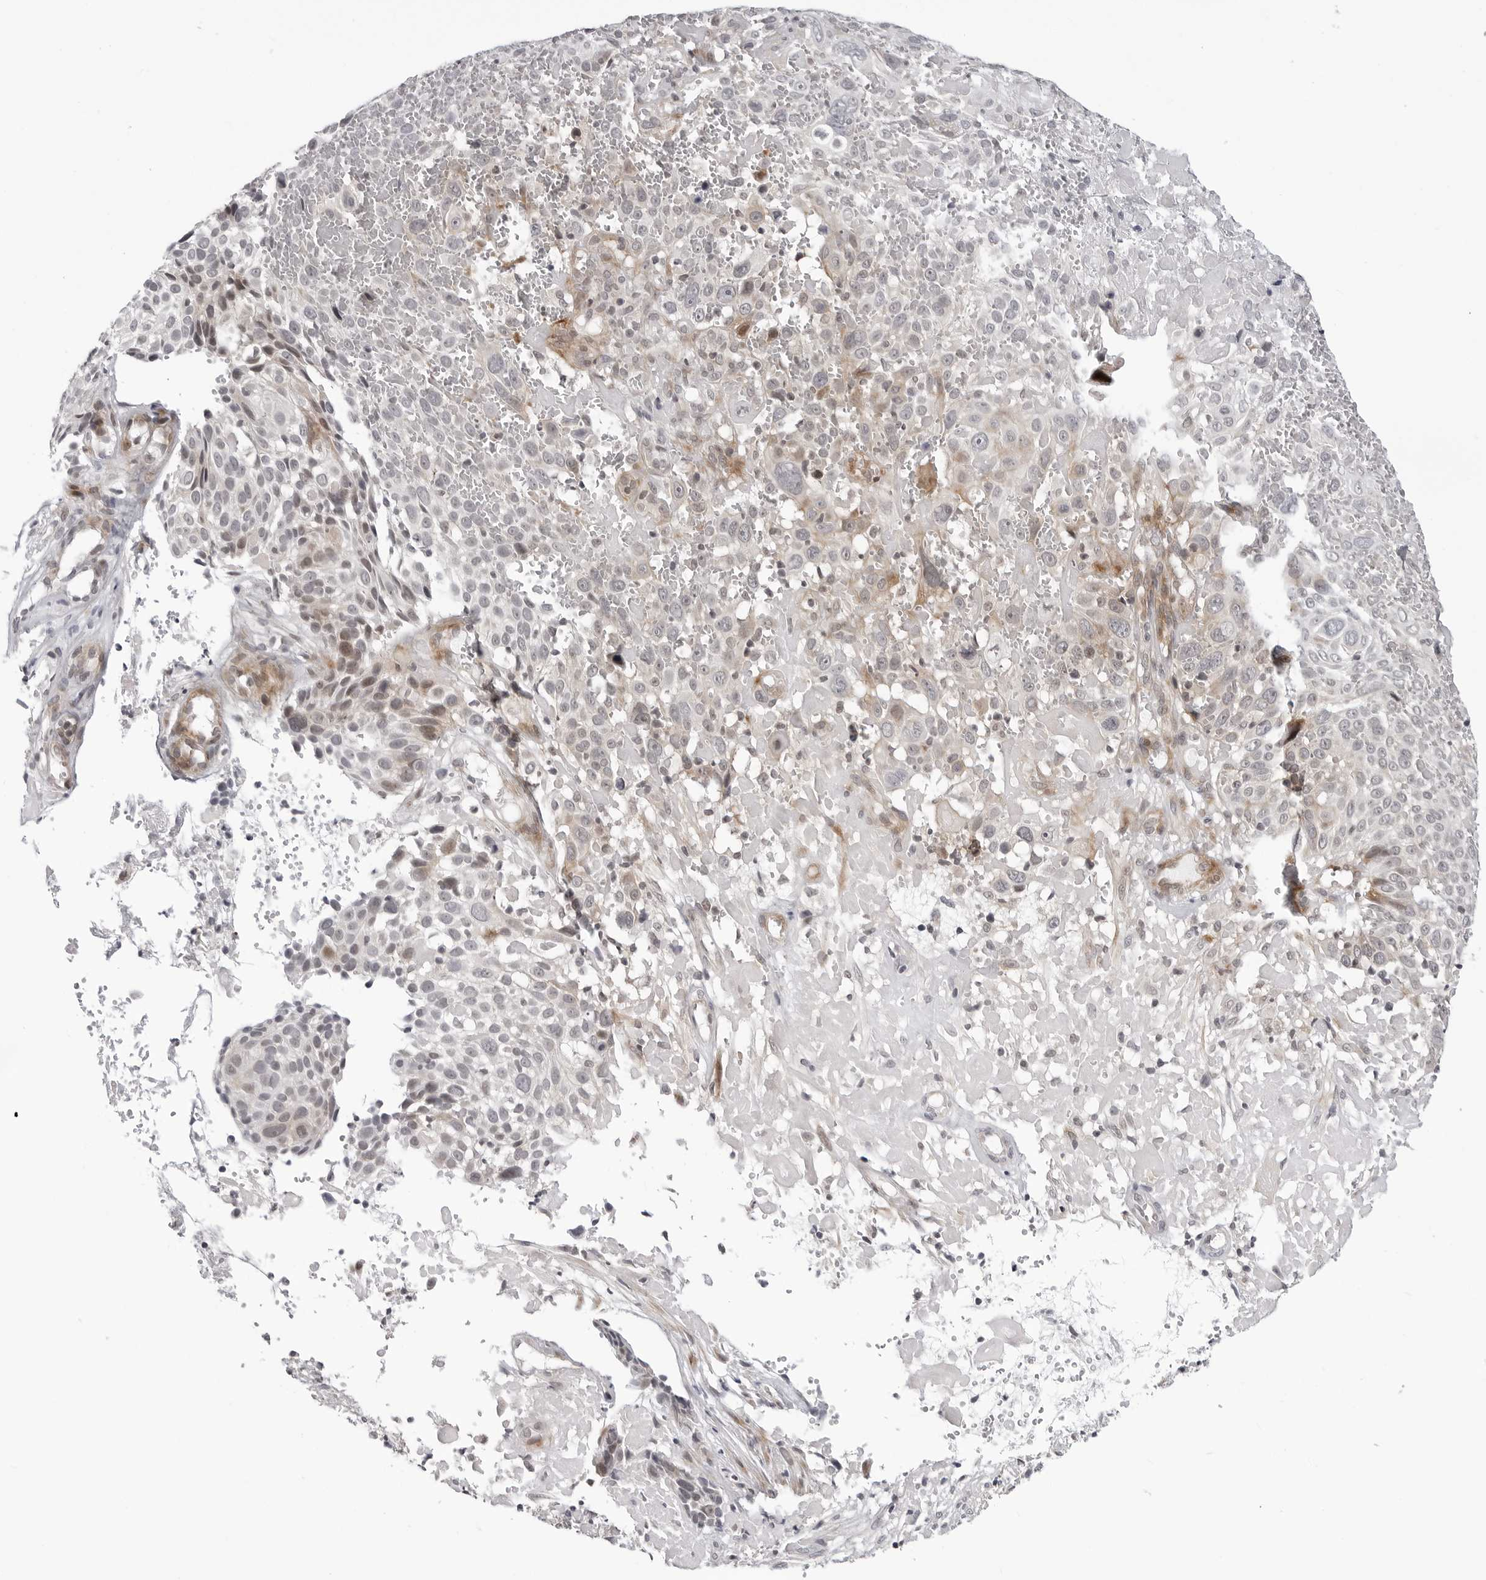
{"staining": {"intensity": "moderate", "quantity": "<25%", "location": "cytoplasmic/membranous"}, "tissue": "cervical cancer", "cell_type": "Tumor cells", "image_type": "cancer", "snomed": [{"axis": "morphology", "description": "Squamous cell carcinoma, NOS"}, {"axis": "topography", "description": "Cervix"}], "caption": "Immunohistochemistry (DAB (3,3'-diaminobenzidine)) staining of cervical cancer (squamous cell carcinoma) reveals moderate cytoplasmic/membranous protein staining in approximately <25% of tumor cells.", "gene": "ADAMTS5", "patient": {"sex": "female", "age": 74}}